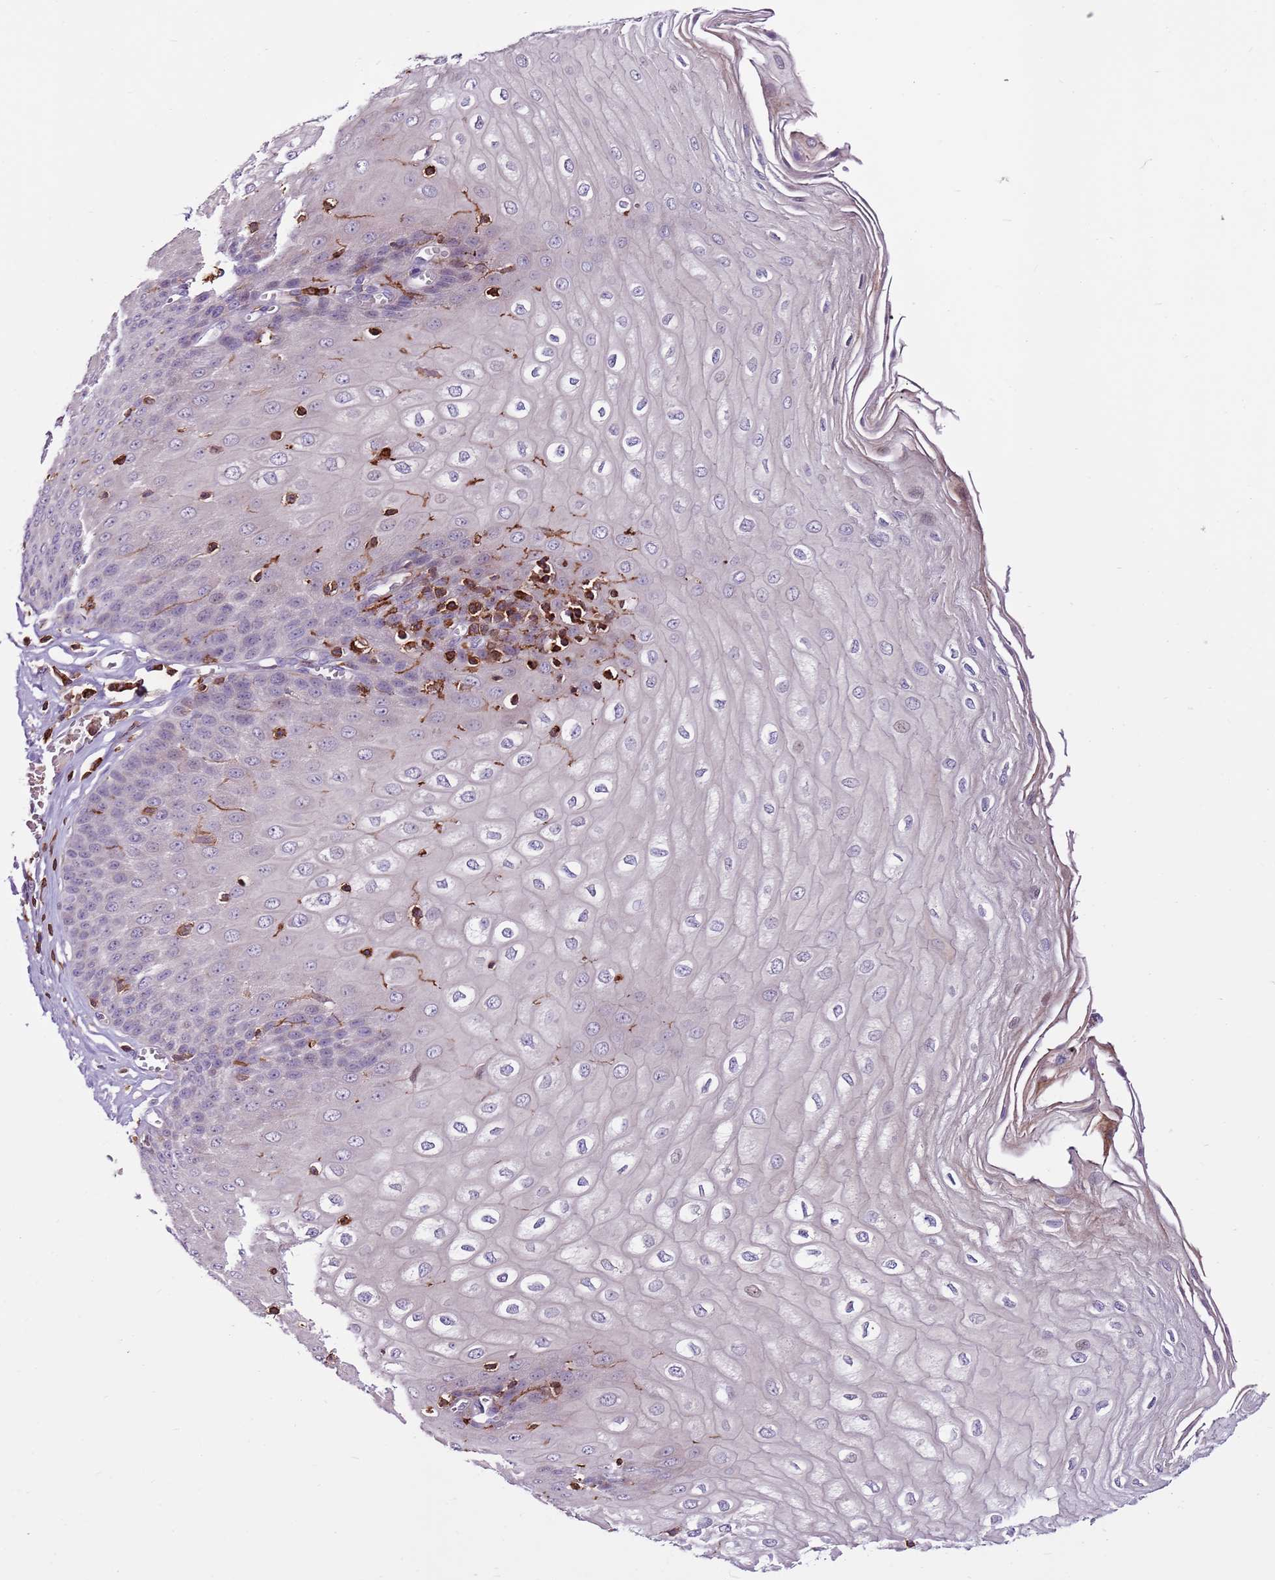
{"staining": {"intensity": "moderate", "quantity": "<25%", "location": "cytoplasmic/membranous"}, "tissue": "esophagus", "cell_type": "Squamous epithelial cells", "image_type": "normal", "snomed": [{"axis": "morphology", "description": "Normal tissue, NOS"}, {"axis": "topography", "description": "Esophagus"}], "caption": "The immunohistochemical stain labels moderate cytoplasmic/membranous positivity in squamous epithelial cells of unremarkable esophagus. Immunohistochemistry (ihc) stains the protein of interest in brown and the nuclei are stained blue.", "gene": "ZSWIM1", "patient": {"sex": "male", "age": 60}}